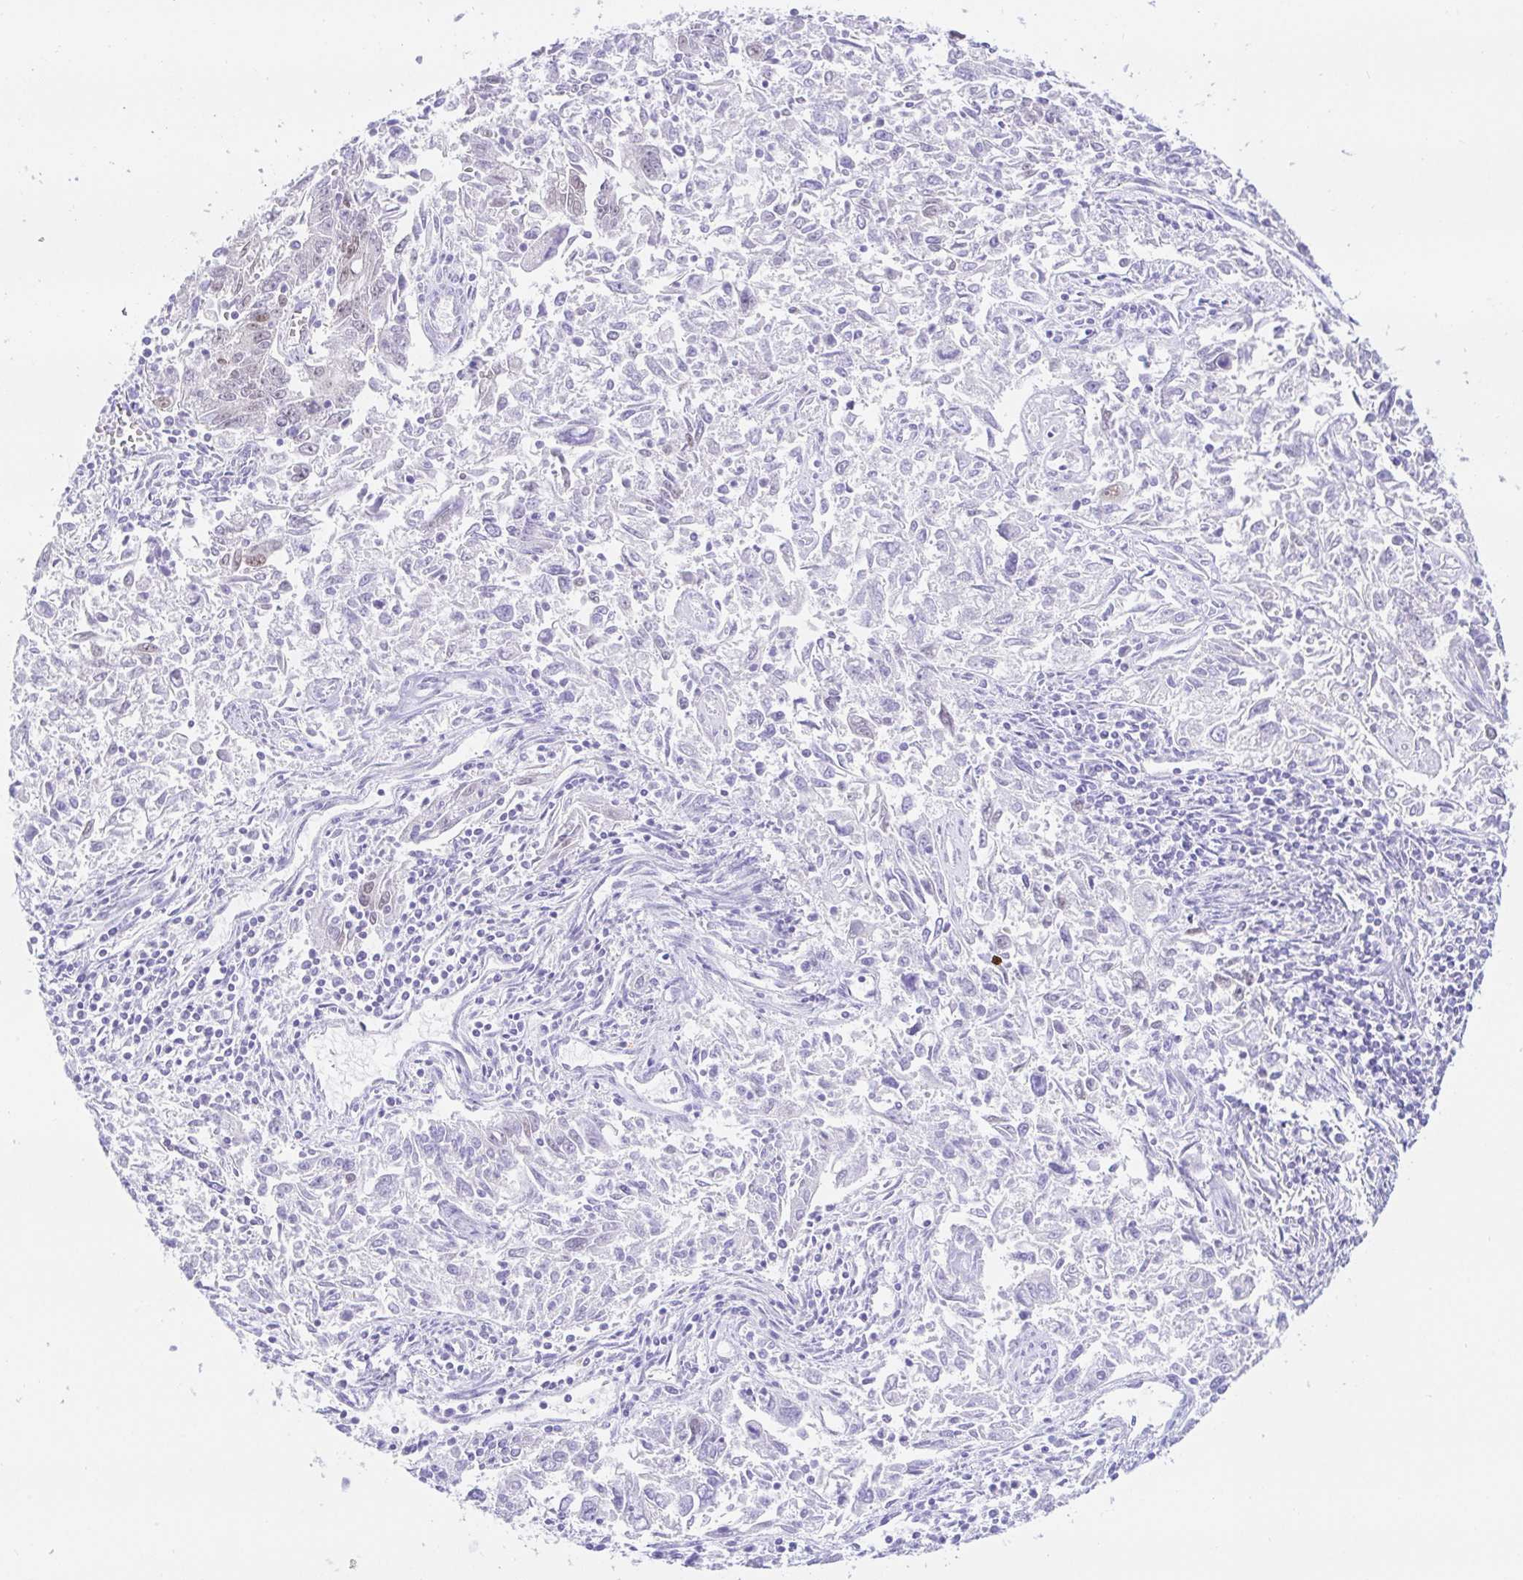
{"staining": {"intensity": "negative", "quantity": "none", "location": "none"}, "tissue": "endometrial cancer", "cell_type": "Tumor cells", "image_type": "cancer", "snomed": [{"axis": "morphology", "description": "Adenocarcinoma, NOS"}, {"axis": "topography", "description": "Endometrium"}], "caption": "The IHC image has no significant expression in tumor cells of endometrial cancer (adenocarcinoma) tissue. The staining is performed using DAB brown chromogen with nuclei counter-stained in using hematoxylin.", "gene": "PAX8", "patient": {"sex": "female", "age": 42}}